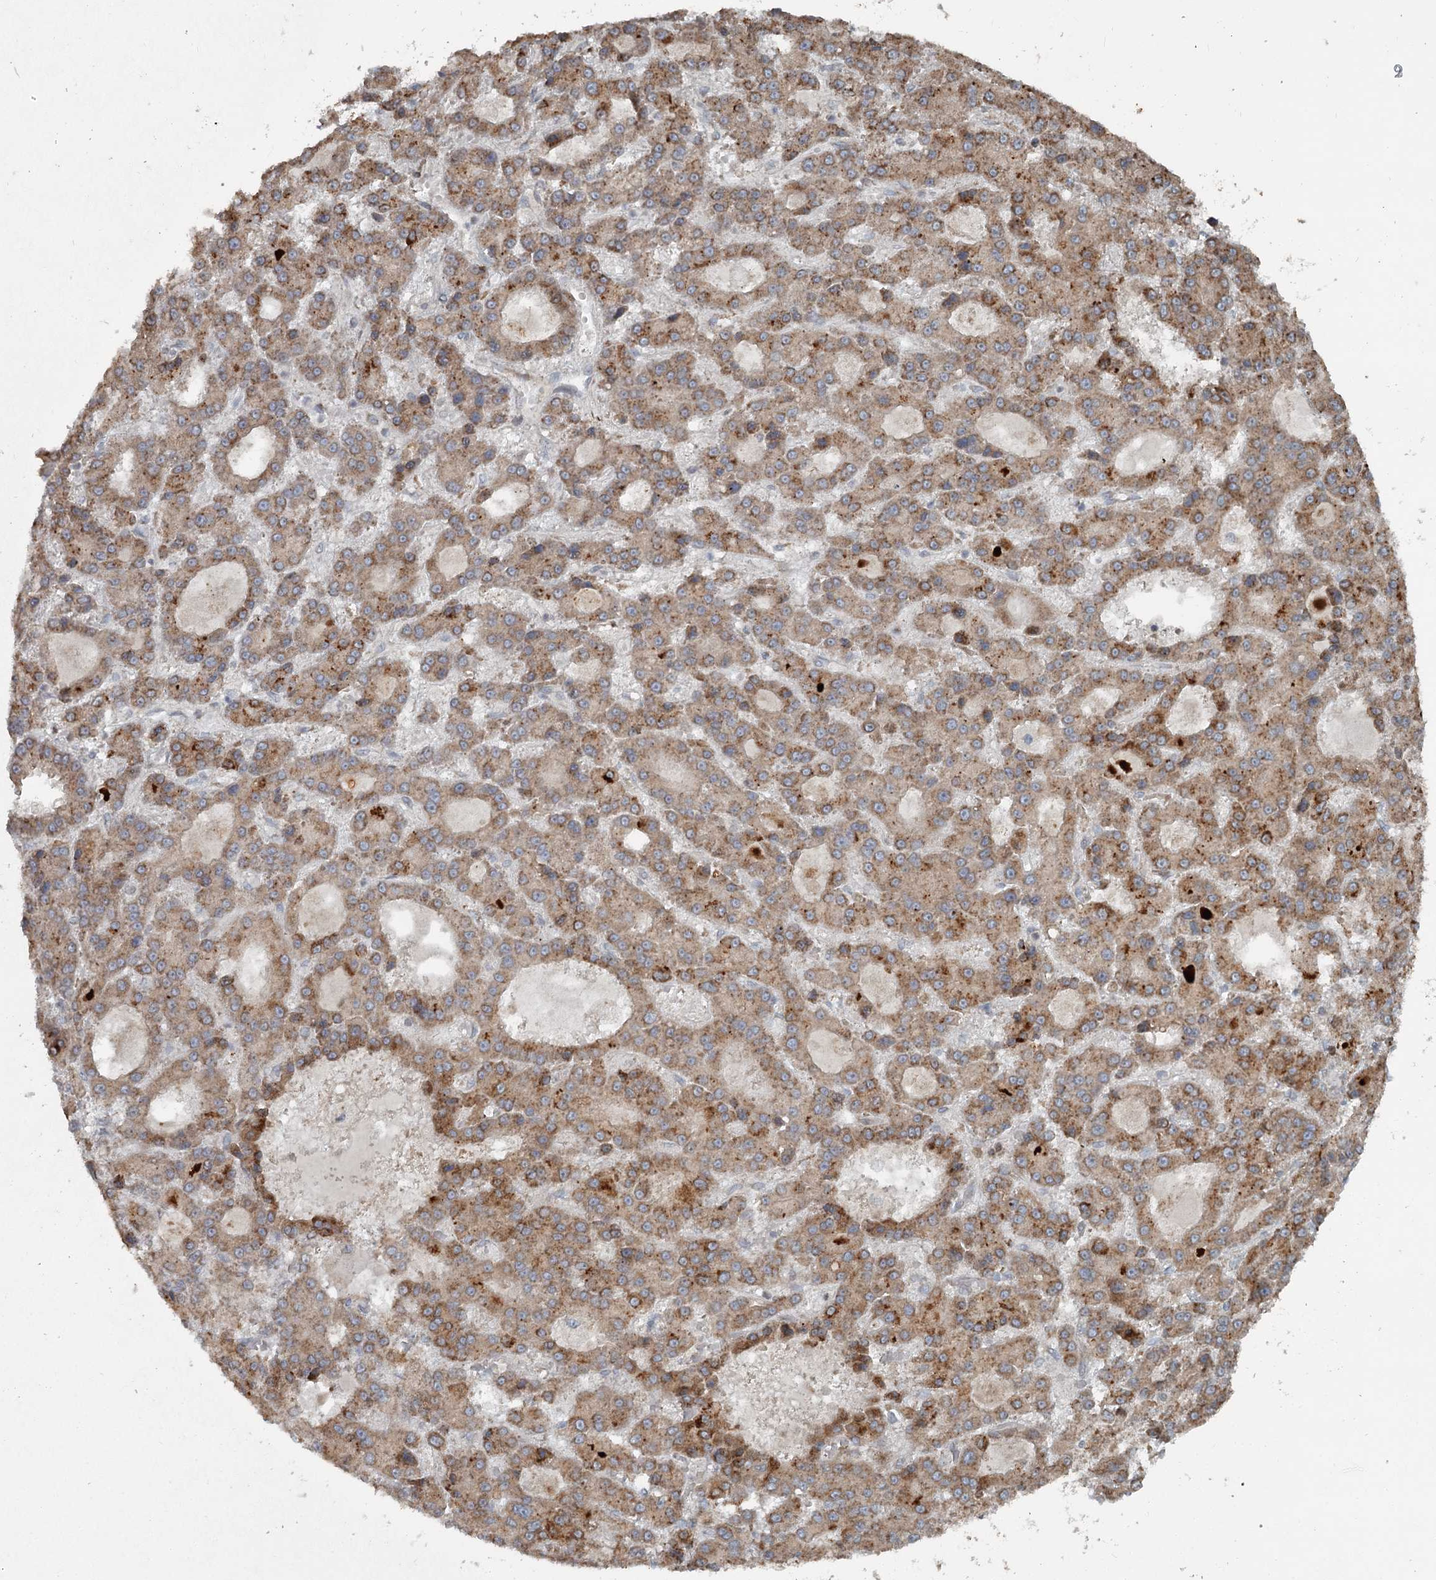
{"staining": {"intensity": "moderate", "quantity": ">75%", "location": "cytoplasmic/membranous"}, "tissue": "liver cancer", "cell_type": "Tumor cells", "image_type": "cancer", "snomed": [{"axis": "morphology", "description": "Carcinoma, Hepatocellular, NOS"}, {"axis": "topography", "description": "Liver"}], "caption": "Approximately >75% of tumor cells in liver cancer (hepatocellular carcinoma) exhibit moderate cytoplasmic/membranous protein positivity as visualized by brown immunohistochemical staining.", "gene": "RASSF8", "patient": {"sex": "male", "age": 70}}